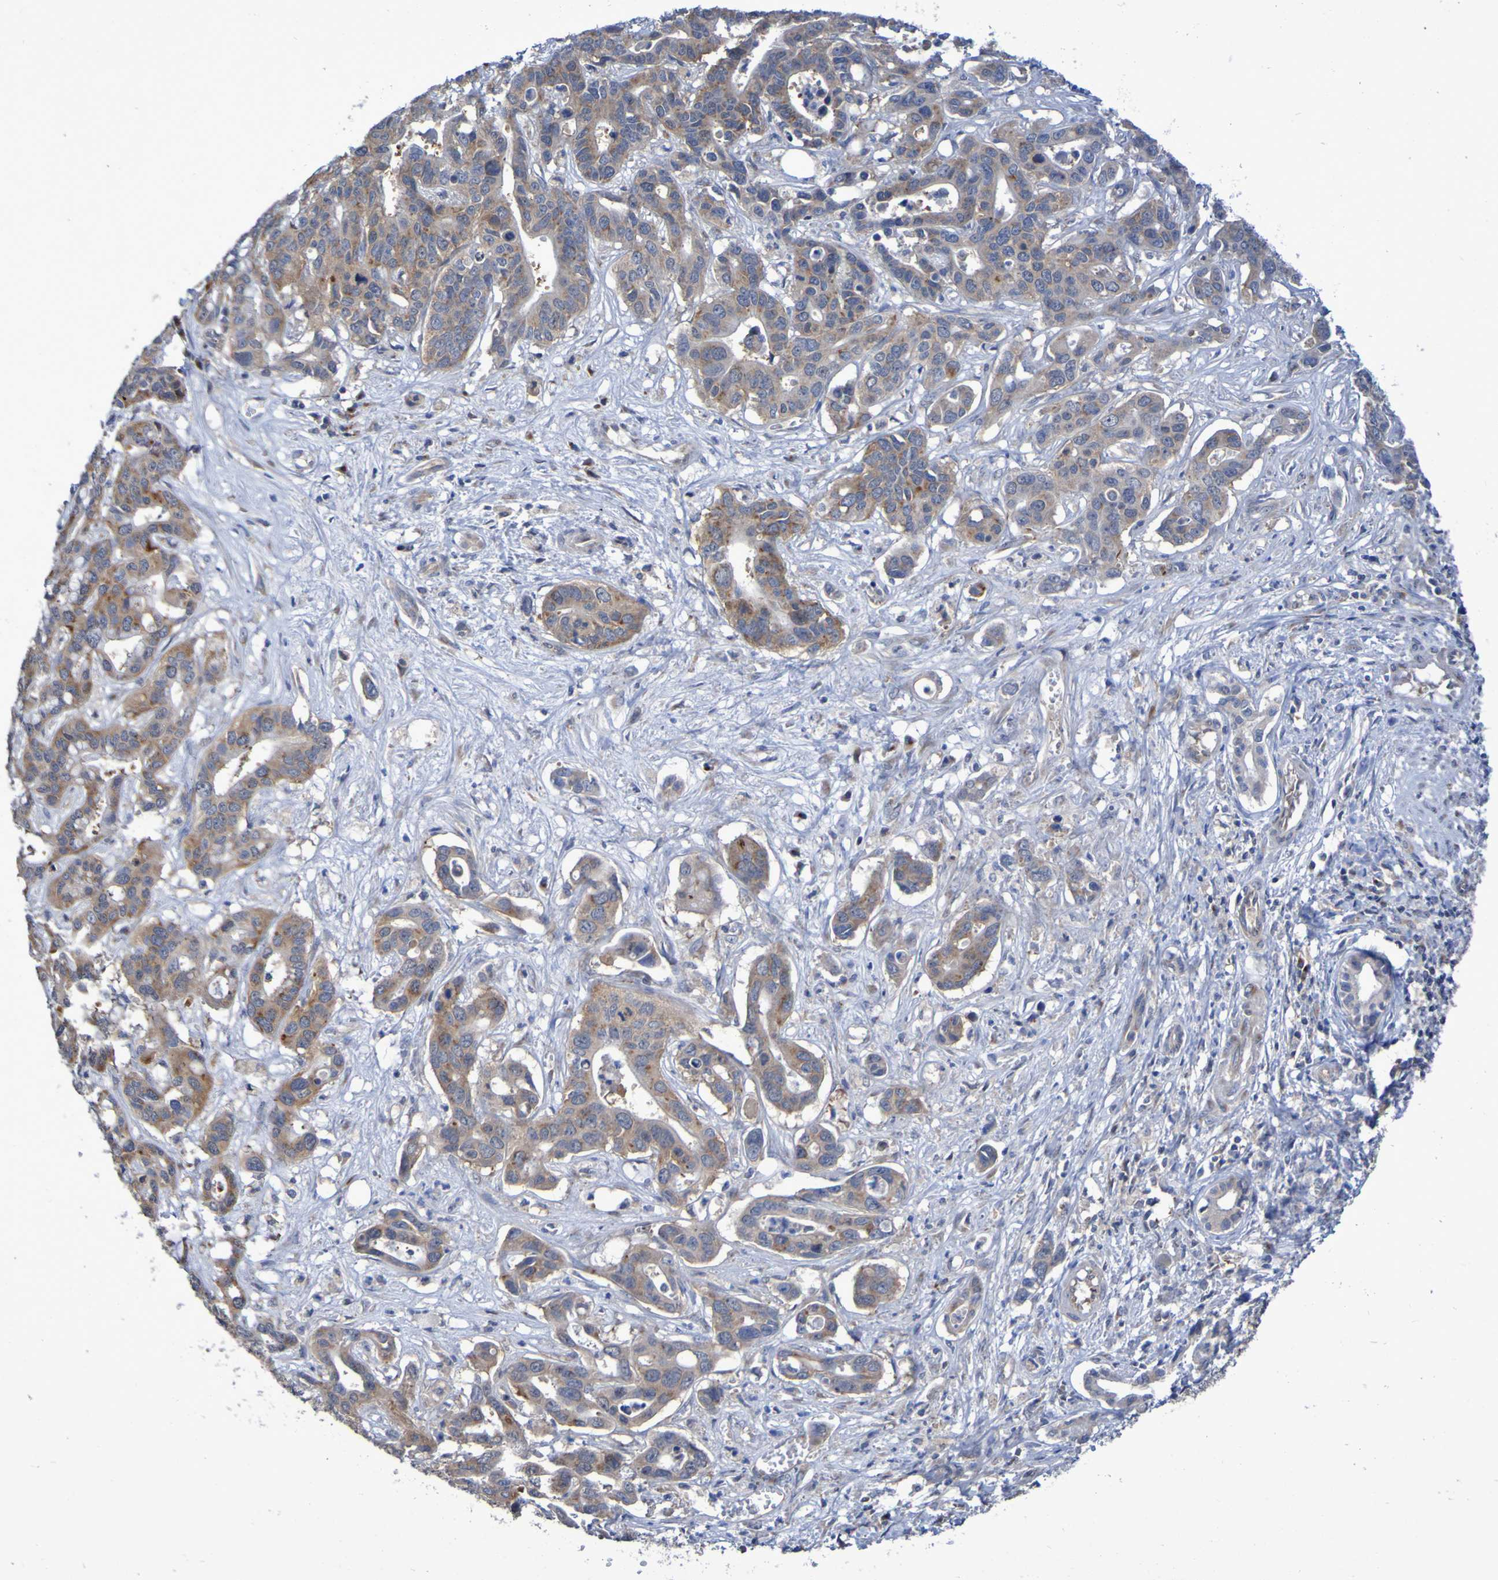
{"staining": {"intensity": "moderate", "quantity": ">75%", "location": "cytoplasmic/membranous"}, "tissue": "liver cancer", "cell_type": "Tumor cells", "image_type": "cancer", "snomed": [{"axis": "morphology", "description": "Cholangiocarcinoma"}, {"axis": "topography", "description": "Liver"}], "caption": "A high-resolution photomicrograph shows immunohistochemistry staining of liver cancer (cholangiocarcinoma), which exhibits moderate cytoplasmic/membranous staining in about >75% of tumor cells. The staining is performed using DAB (3,3'-diaminobenzidine) brown chromogen to label protein expression. The nuclei are counter-stained blue using hematoxylin.", "gene": "LMBRD2", "patient": {"sex": "female", "age": 65}}